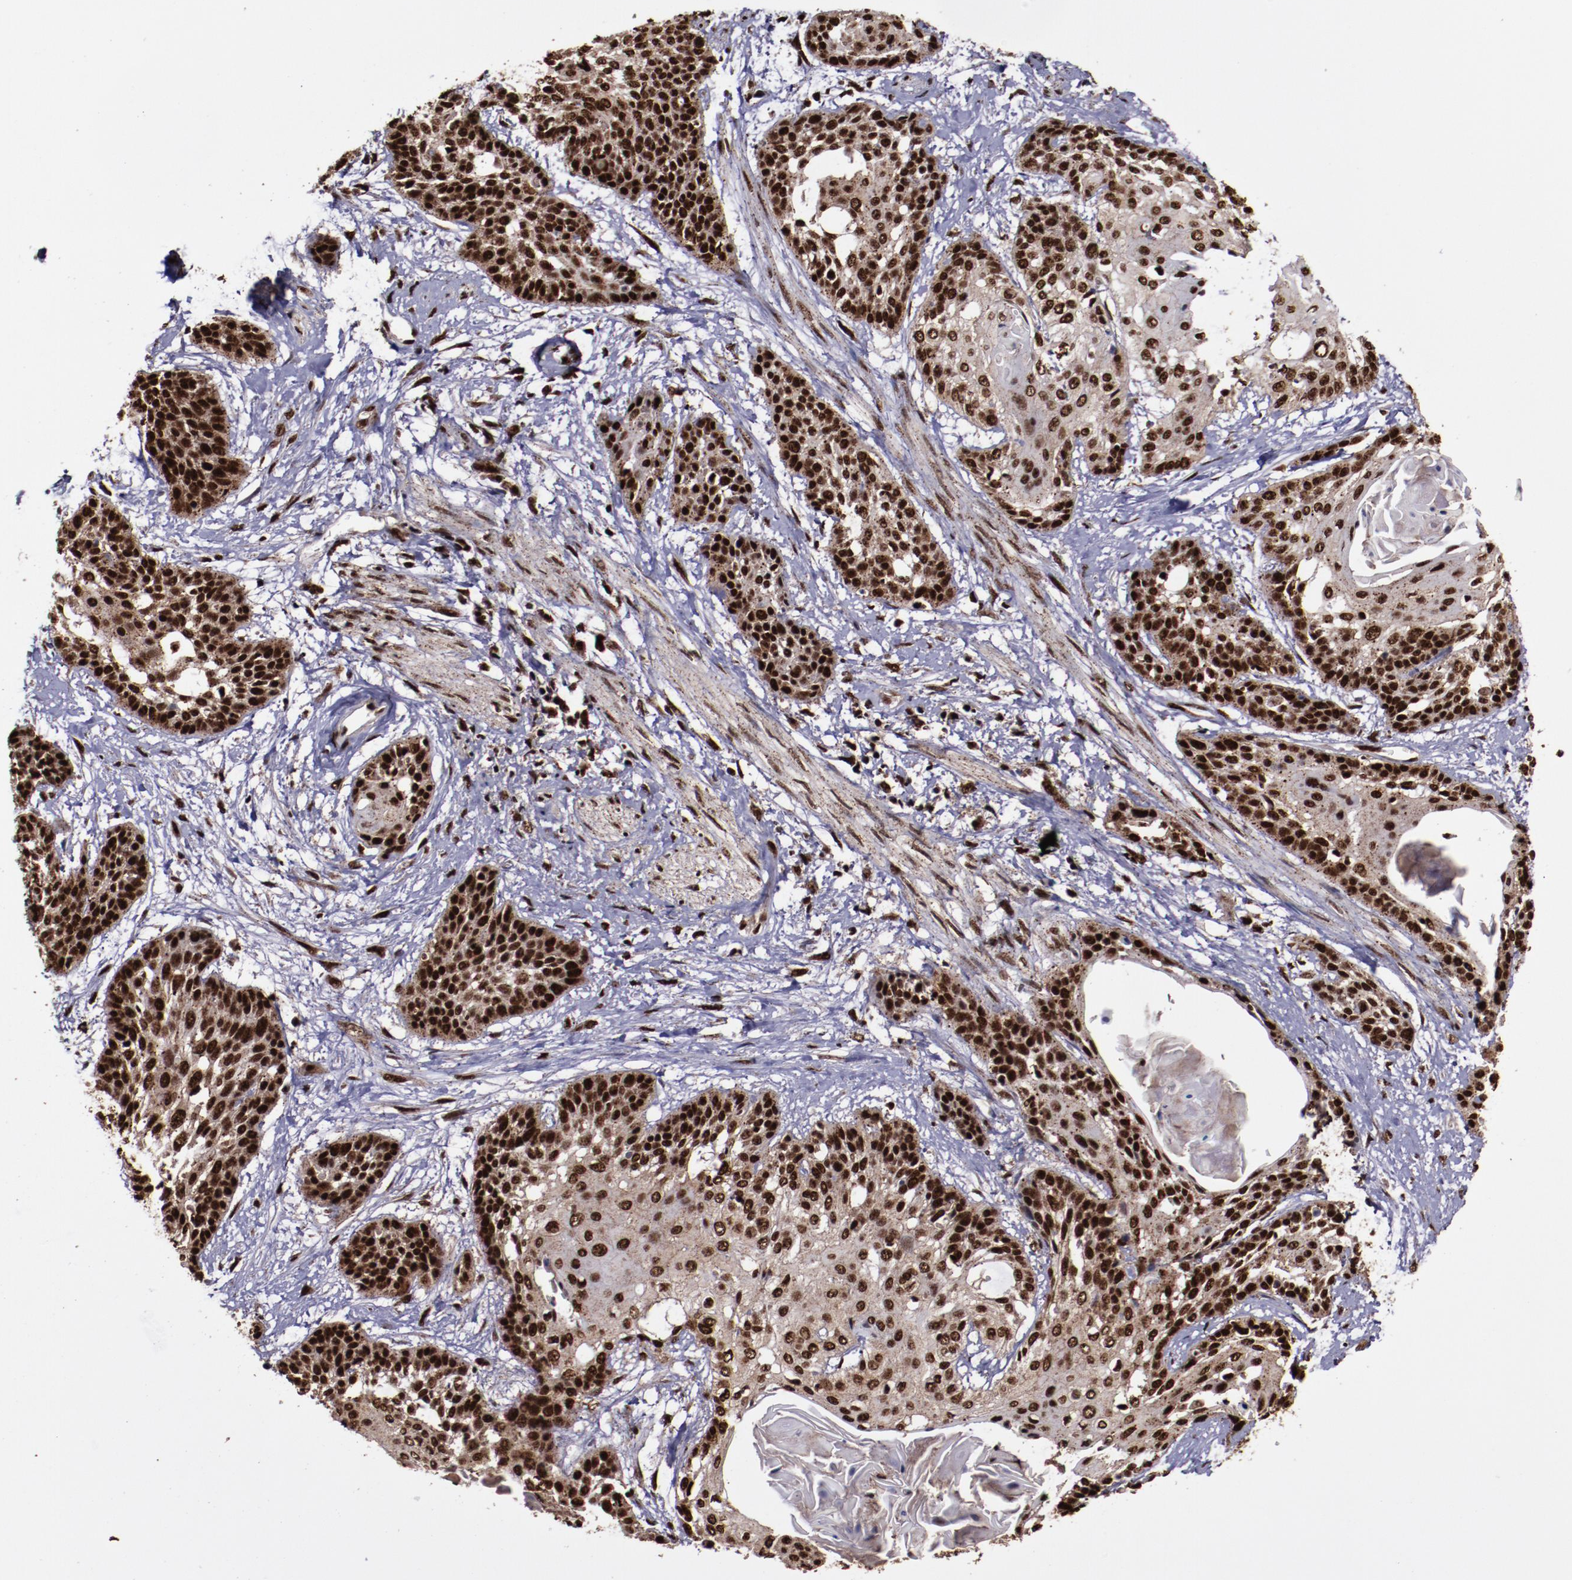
{"staining": {"intensity": "strong", "quantity": "25%-75%", "location": "cytoplasmic/membranous,nuclear"}, "tissue": "cervical cancer", "cell_type": "Tumor cells", "image_type": "cancer", "snomed": [{"axis": "morphology", "description": "Squamous cell carcinoma, NOS"}, {"axis": "topography", "description": "Cervix"}], "caption": "Immunohistochemical staining of human cervical squamous cell carcinoma demonstrates high levels of strong cytoplasmic/membranous and nuclear protein staining in approximately 25%-75% of tumor cells.", "gene": "SNW1", "patient": {"sex": "female", "age": 57}}